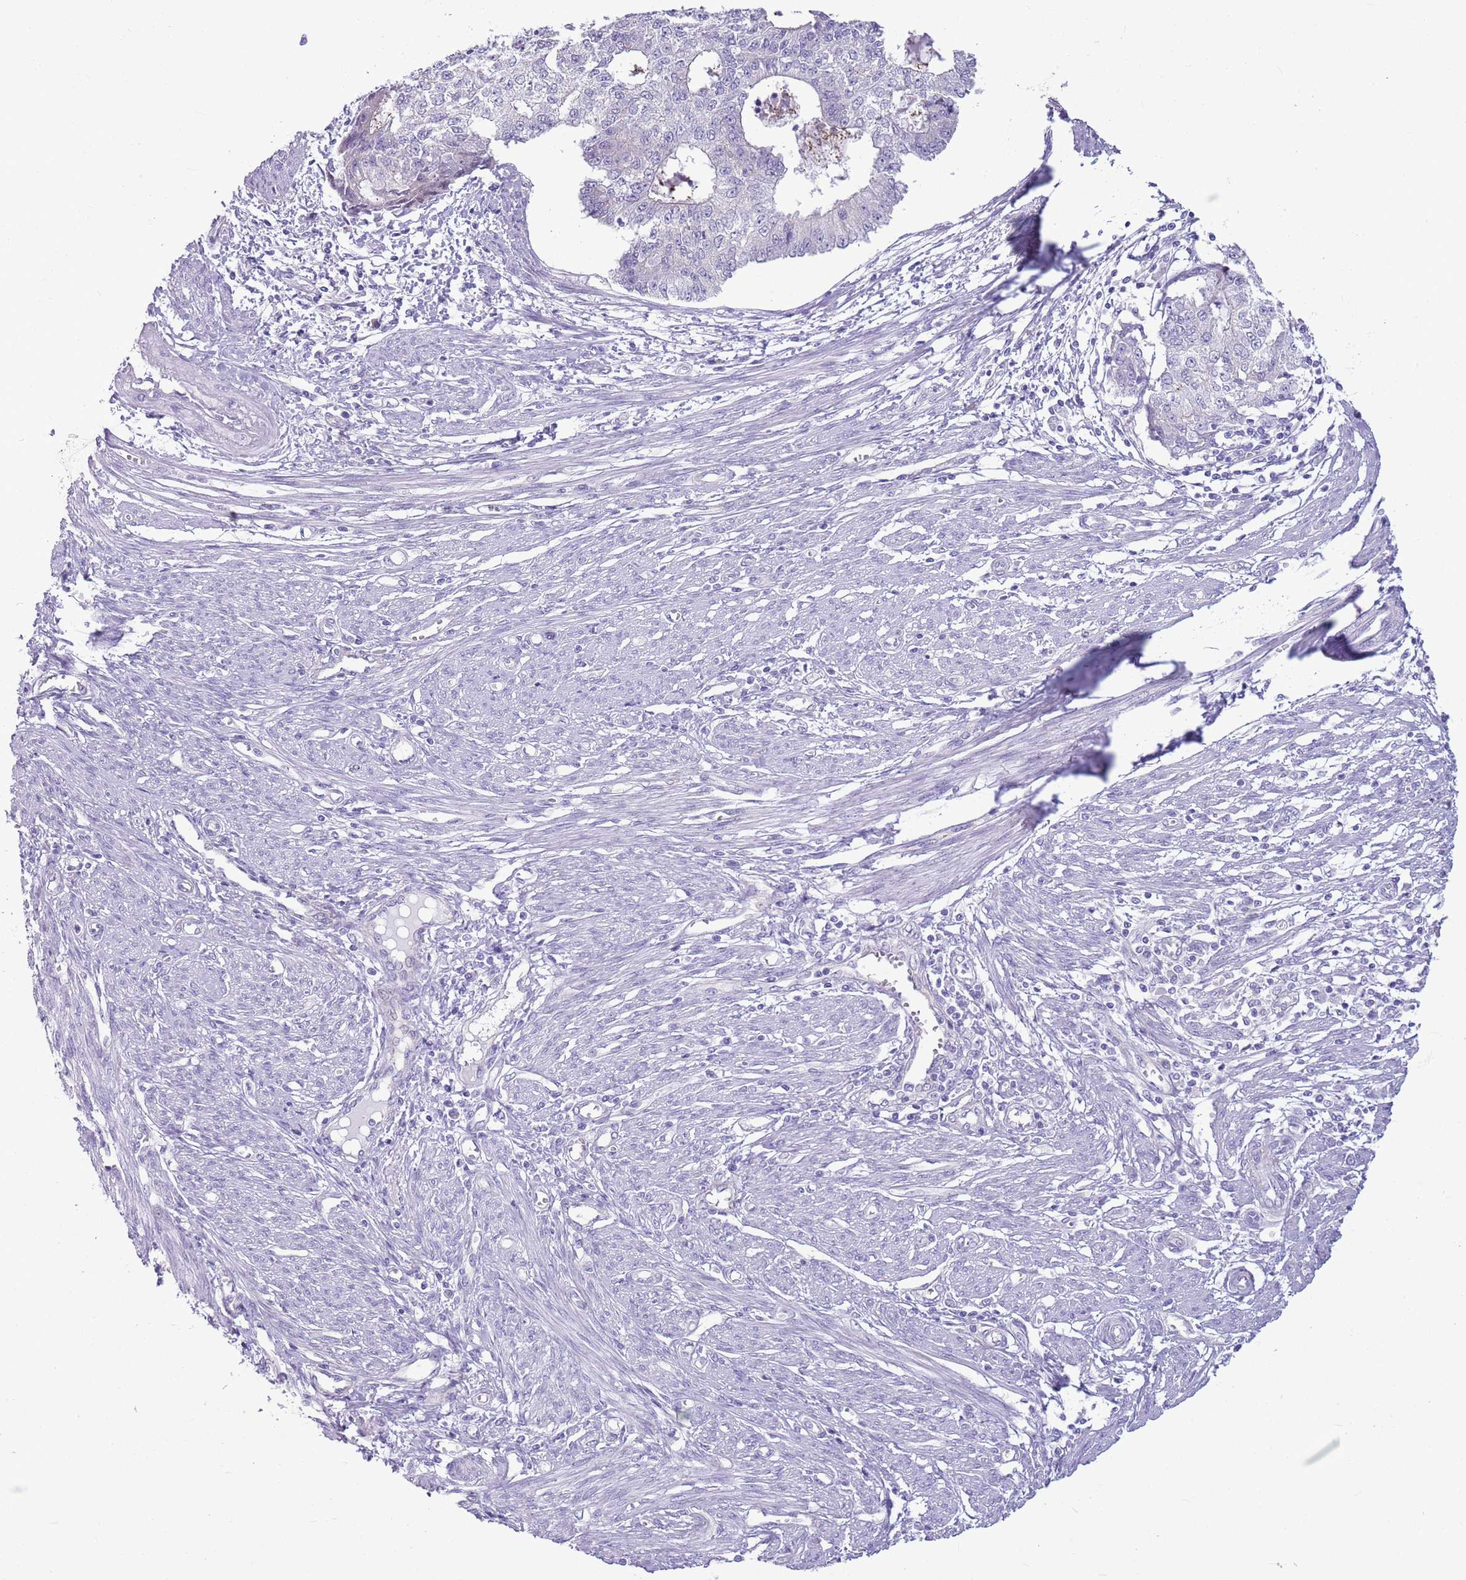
{"staining": {"intensity": "negative", "quantity": "none", "location": "none"}, "tissue": "endometrial cancer", "cell_type": "Tumor cells", "image_type": "cancer", "snomed": [{"axis": "morphology", "description": "Adenocarcinoma, NOS"}, {"axis": "topography", "description": "Endometrium"}], "caption": "Human endometrial cancer (adenocarcinoma) stained for a protein using IHC demonstrates no positivity in tumor cells.", "gene": "PARP8", "patient": {"sex": "female", "age": 56}}